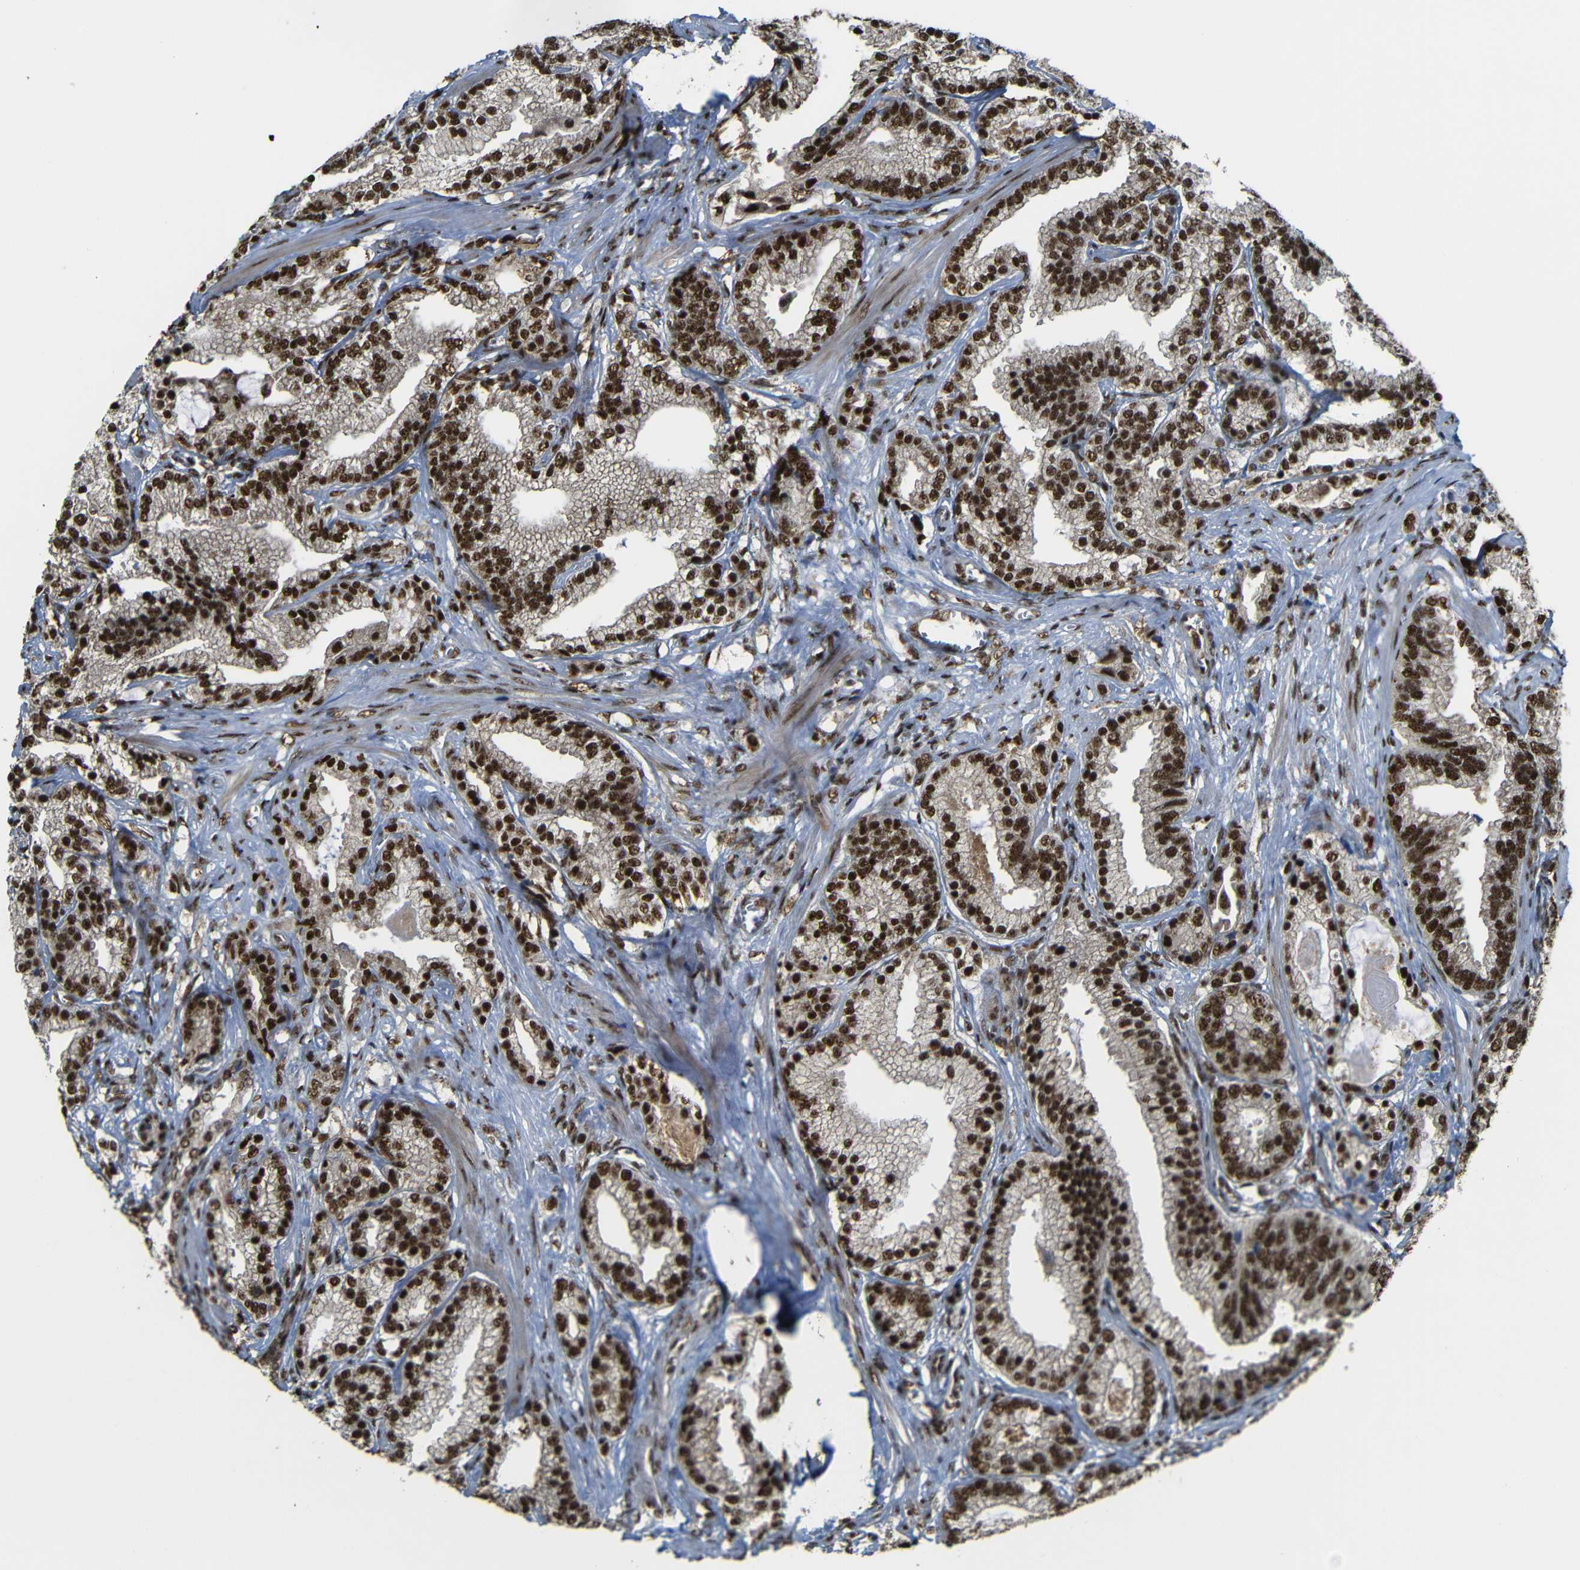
{"staining": {"intensity": "strong", "quantity": ">75%", "location": "cytoplasmic/membranous,nuclear"}, "tissue": "prostate cancer", "cell_type": "Tumor cells", "image_type": "cancer", "snomed": [{"axis": "morphology", "description": "Adenocarcinoma, Low grade"}, {"axis": "topography", "description": "Prostate"}], "caption": "DAB immunohistochemical staining of human prostate low-grade adenocarcinoma shows strong cytoplasmic/membranous and nuclear protein expression in about >75% of tumor cells.", "gene": "TCF7L2", "patient": {"sex": "male", "age": 59}}